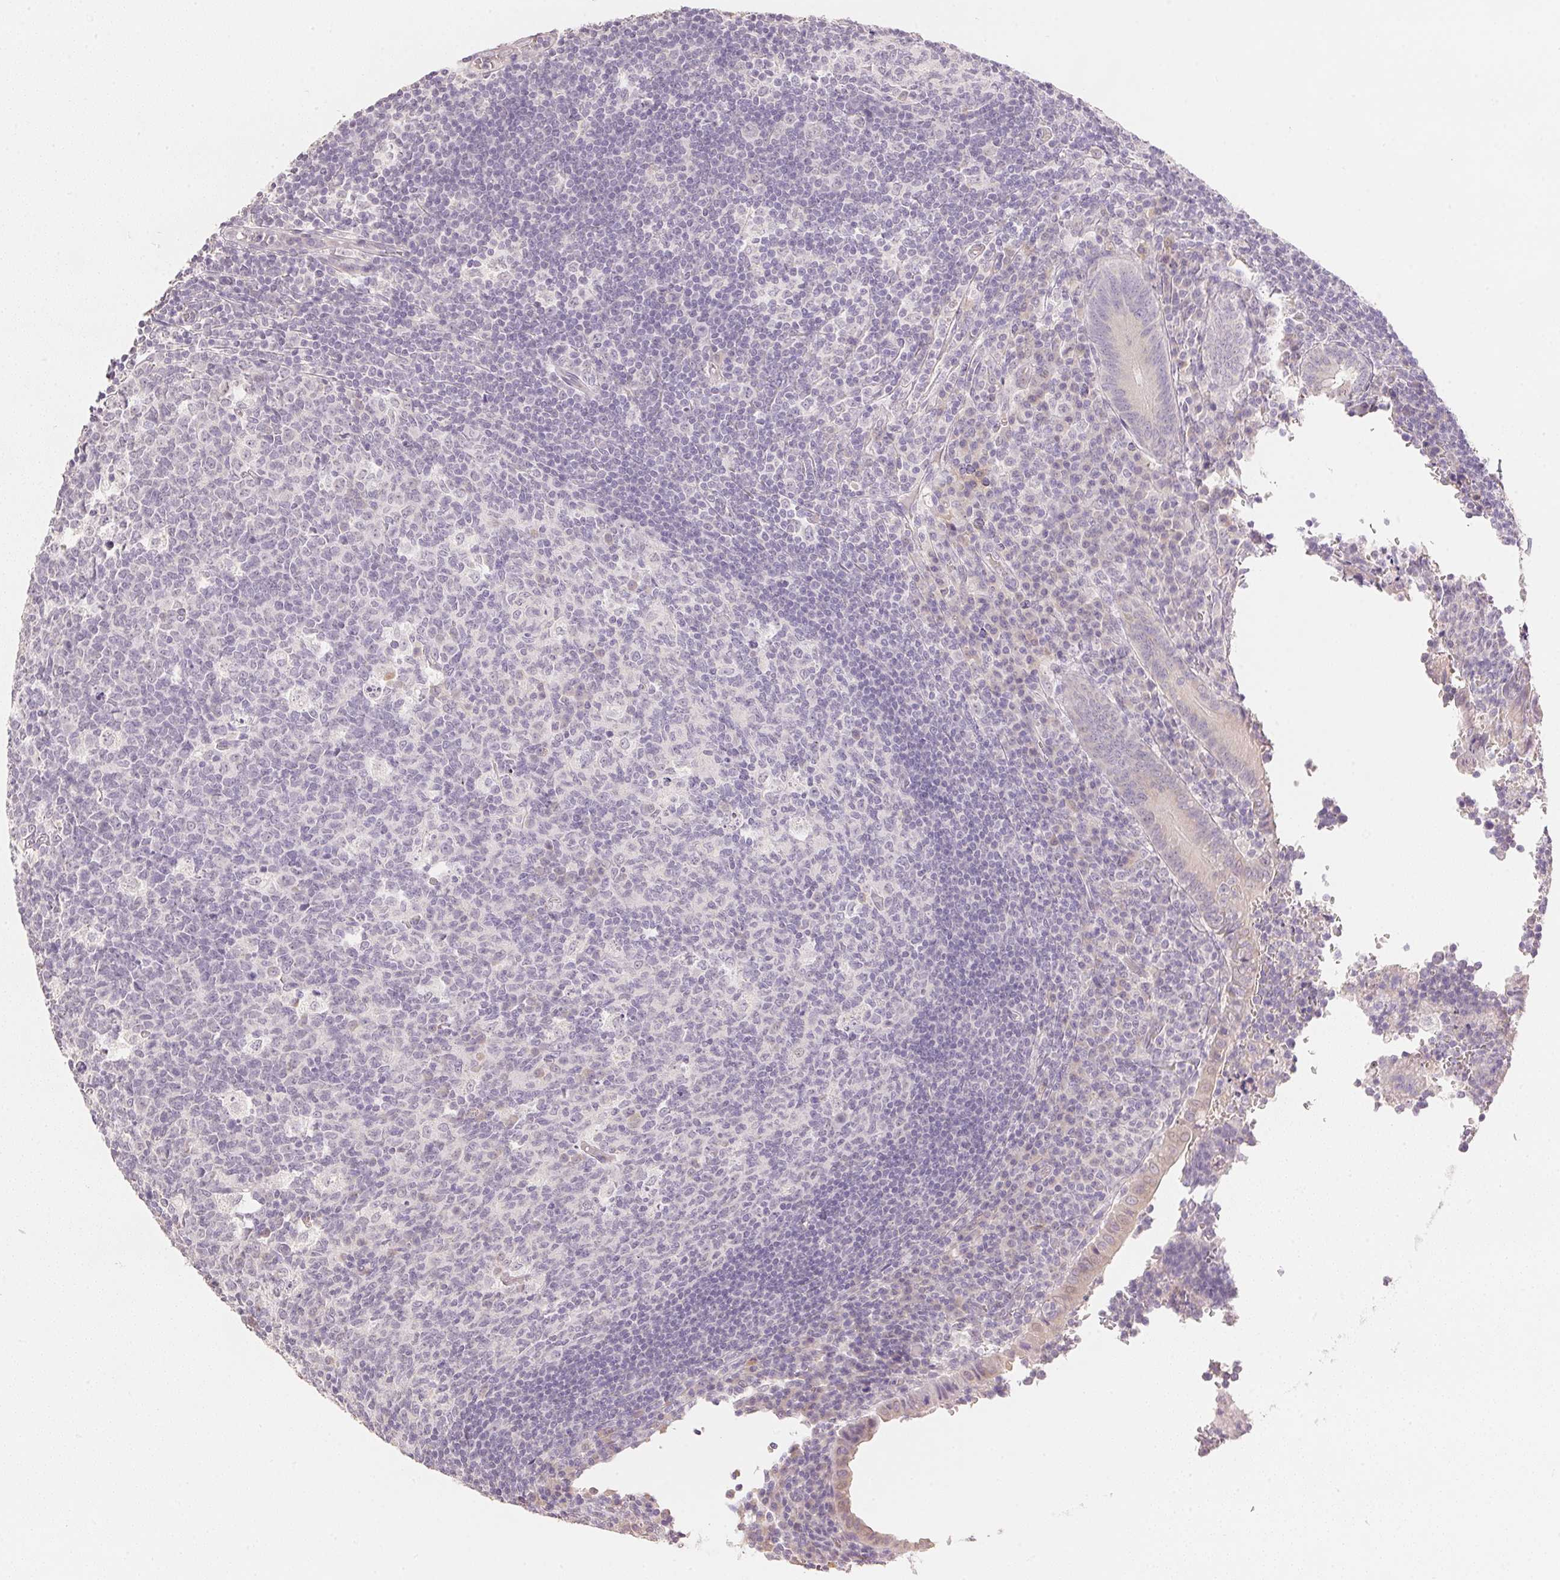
{"staining": {"intensity": "weak", "quantity": "<25%", "location": "cytoplasmic/membranous"}, "tissue": "appendix", "cell_type": "Glandular cells", "image_type": "normal", "snomed": [{"axis": "morphology", "description": "Normal tissue, NOS"}, {"axis": "topography", "description": "Appendix"}], "caption": "Immunohistochemical staining of normal appendix demonstrates no significant staining in glandular cells. (Stains: DAB immunohistochemistry (IHC) with hematoxylin counter stain, Microscopy: brightfield microscopy at high magnification).", "gene": "DHCR24", "patient": {"sex": "male", "age": 18}}